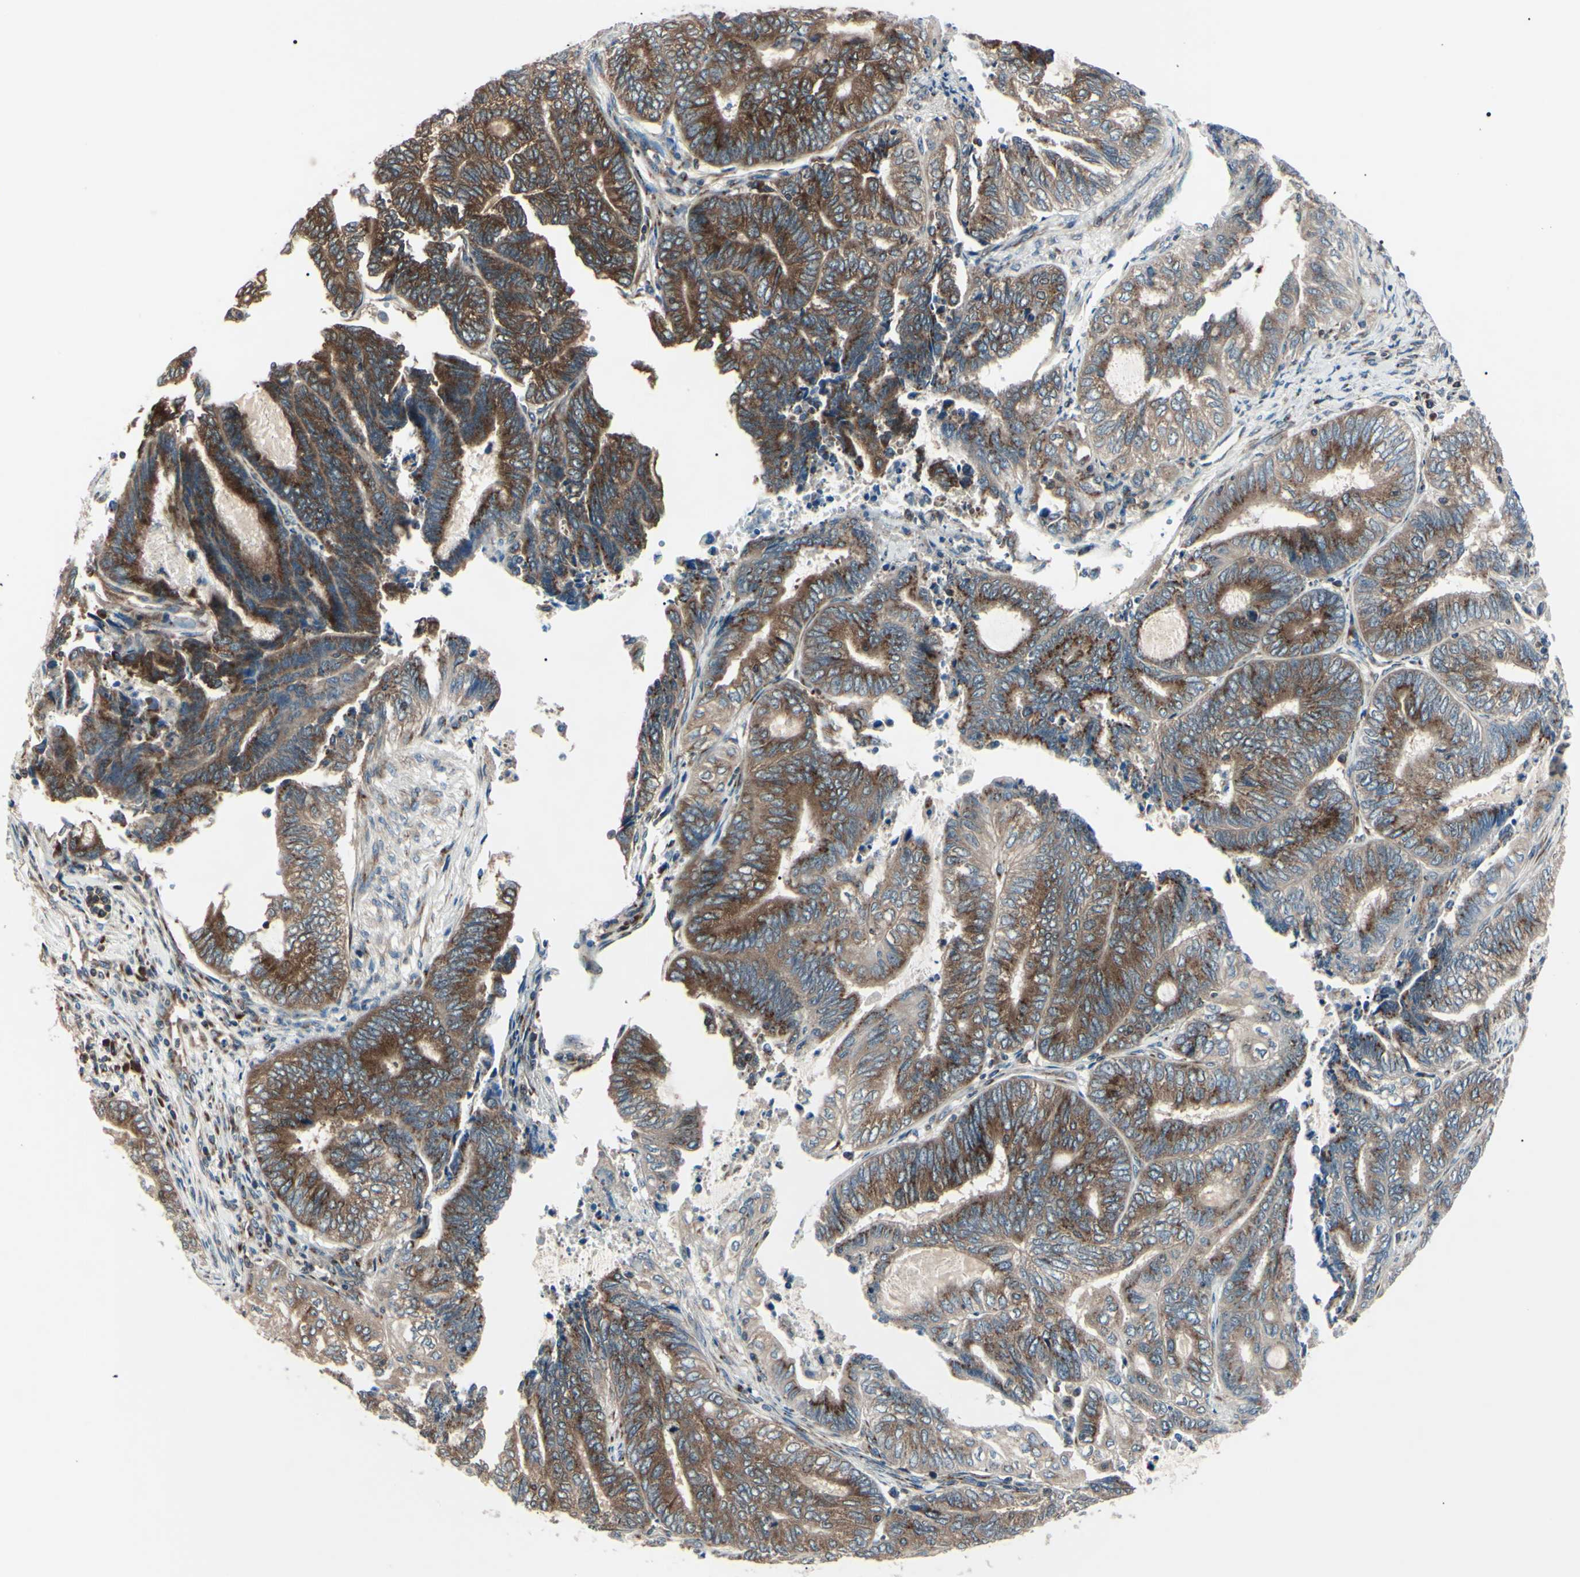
{"staining": {"intensity": "strong", "quantity": "25%-75%", "location": "cytoplasmic/membranous"}, "tissue": "endometrial cancer", "cell_type": "Tumor cells", "image_type": "cancer", "snomed": [{"axis": "morphology", "description": "Adenocarcinoma, NOS"}, {"axis": "topography", "description": "Uterus"}, {"axis": "topography", "description": "Endometrium"}], "caption": "This is an image of immunohistochemistry staining of adenocarcinoma (endometrial), which shows strong staining in the cytoplasmic/membranous of tumor cells.", "gene": "MAPRE1", "patient": {"sex": "female", "age": 70}}